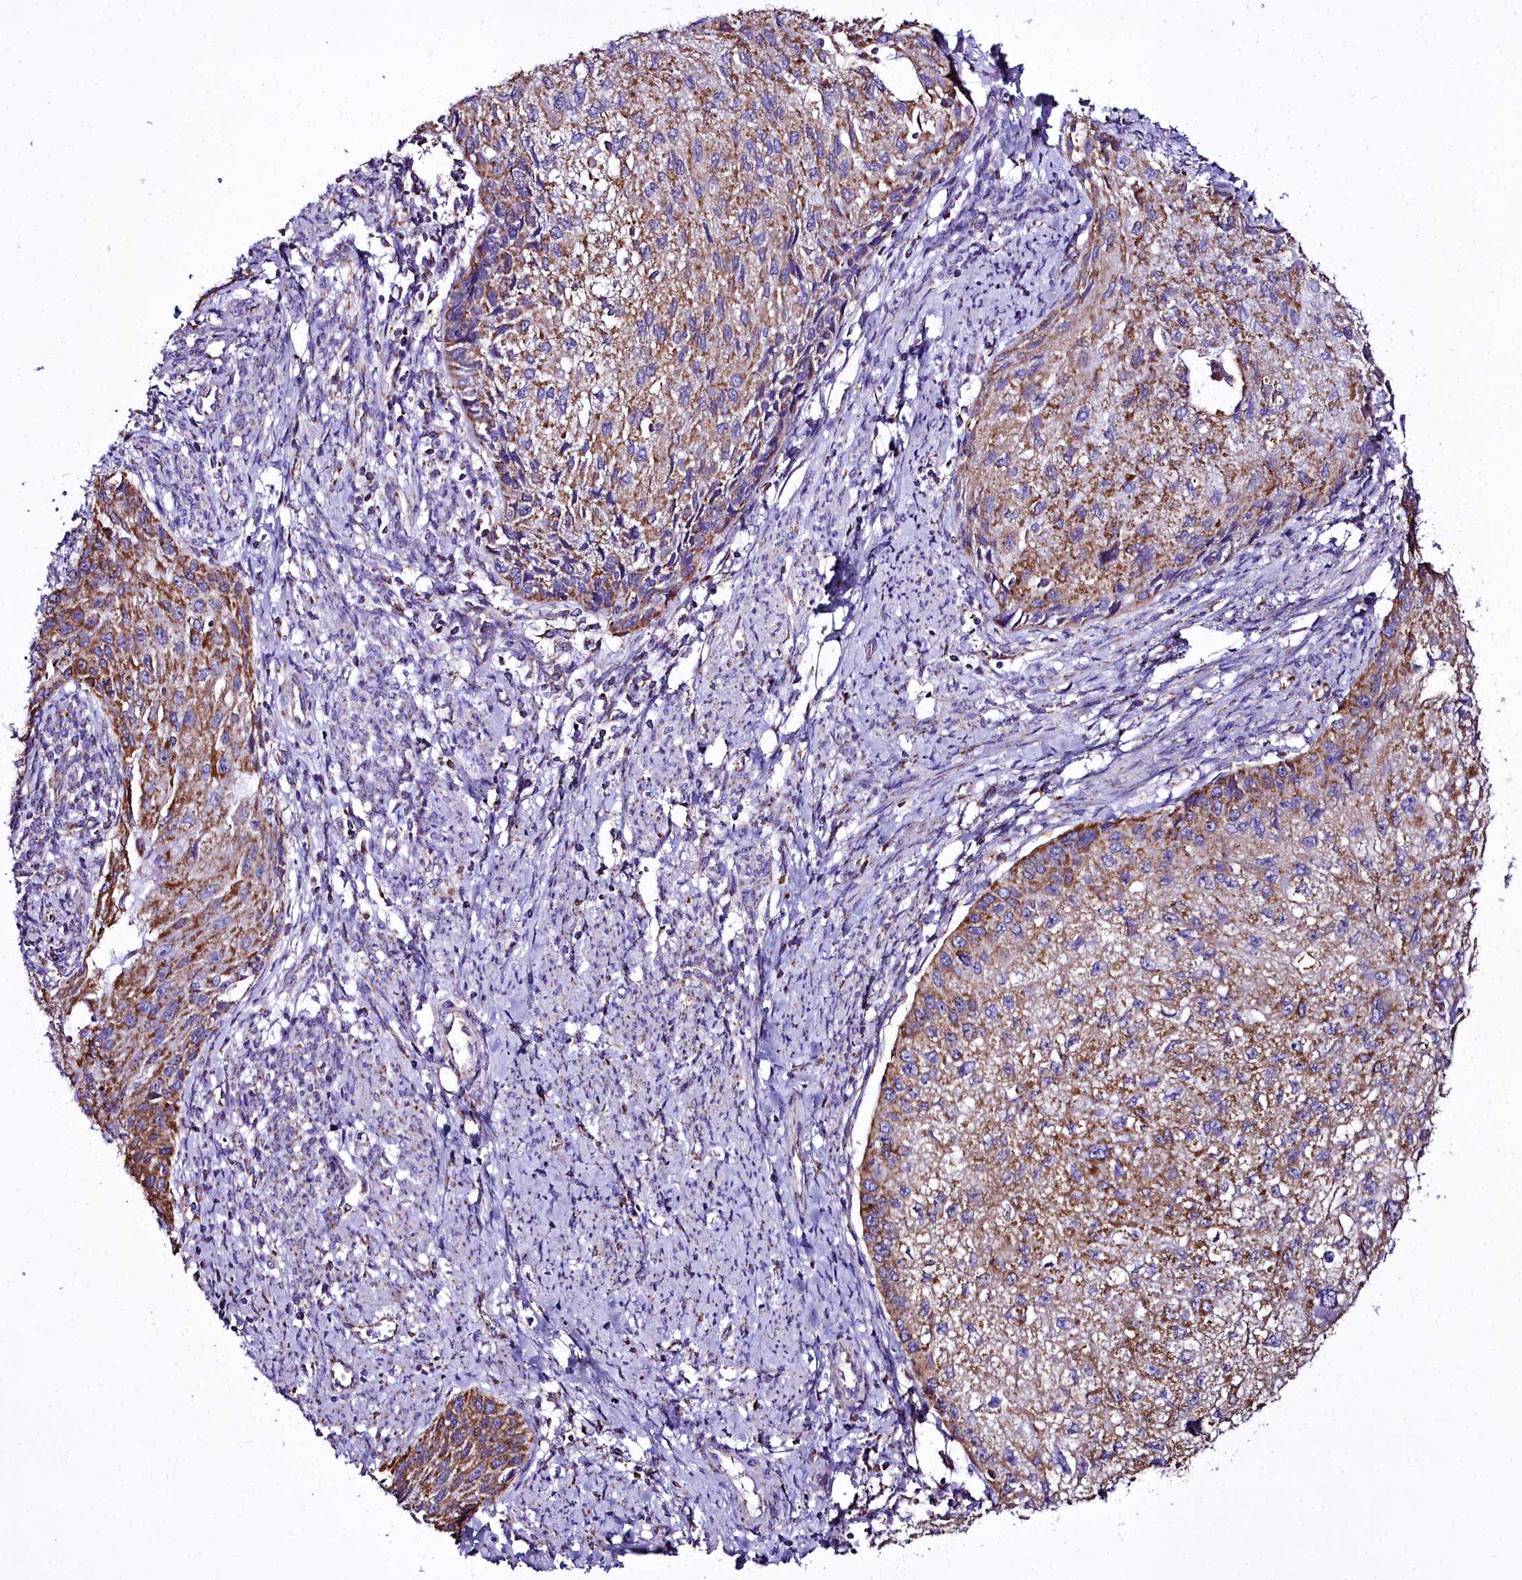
{"staining": {"intensity": "moderate", "quantity": ">75%", "location": "cytoplasmic/membranous"}, "tissue": "cervical cancer", "cell_type": "Tumor cells", "image_type": "cancer", "snomed": [{"axis": "morphology", "description": "Squamous cell carcinoma, NOS"}, {"axis": "topography", "description": "Cervix"}], "caption": "High-power microscopy captured an immunohistochemistry histopathology image of cervical cancer (squamous cell carcinoma), revealing moderate cytoplasmic/membranous positivity in about >75% of tumor cells.", "gene": "WDFY3", "patient": {"sex": "female", "age": 67}}